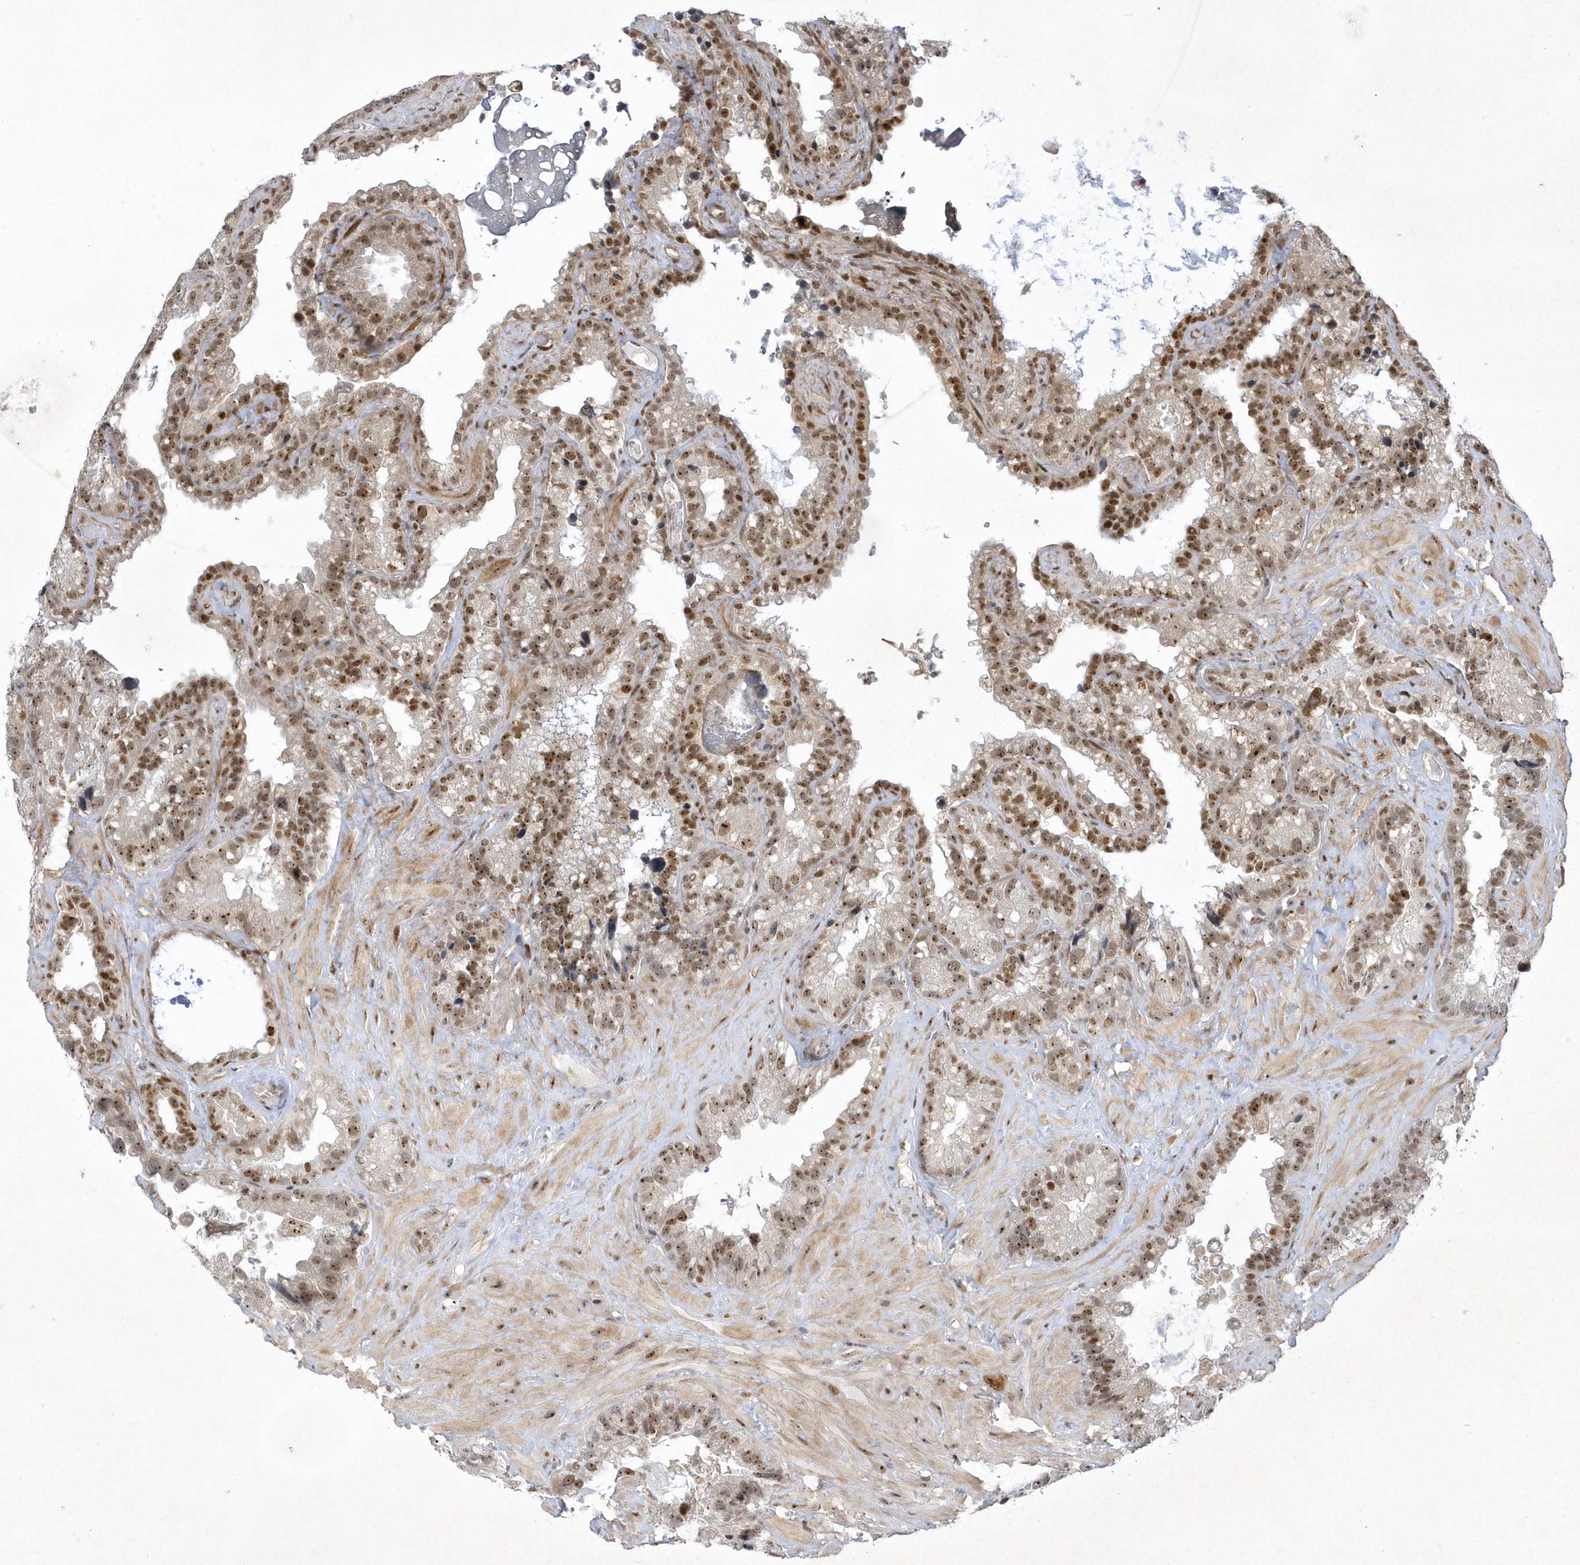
{"staining": {"intensity": "moderate", "quantity": ">75%", "location": "cytoplasmic/membranous"}, "tissue": "seminal vesicle", "cell_type": "Glandular cells", "image_type": "normal", "snomed": [{"axis": "morphology", "description": "Normal tissue, NOS"}, {"axis": "topography", "description": "Prostate"}, {"axis": "topography", "description": "Seminal veicle"}], "caption": "IHC of unremarkable seminal vesicle demonstrates medium levels of moderate cytoplasmic/membranous positivity in about >75% of glandular cells.", "gene": "NPM3", "patient": {"sex": "male", "age": 68}}